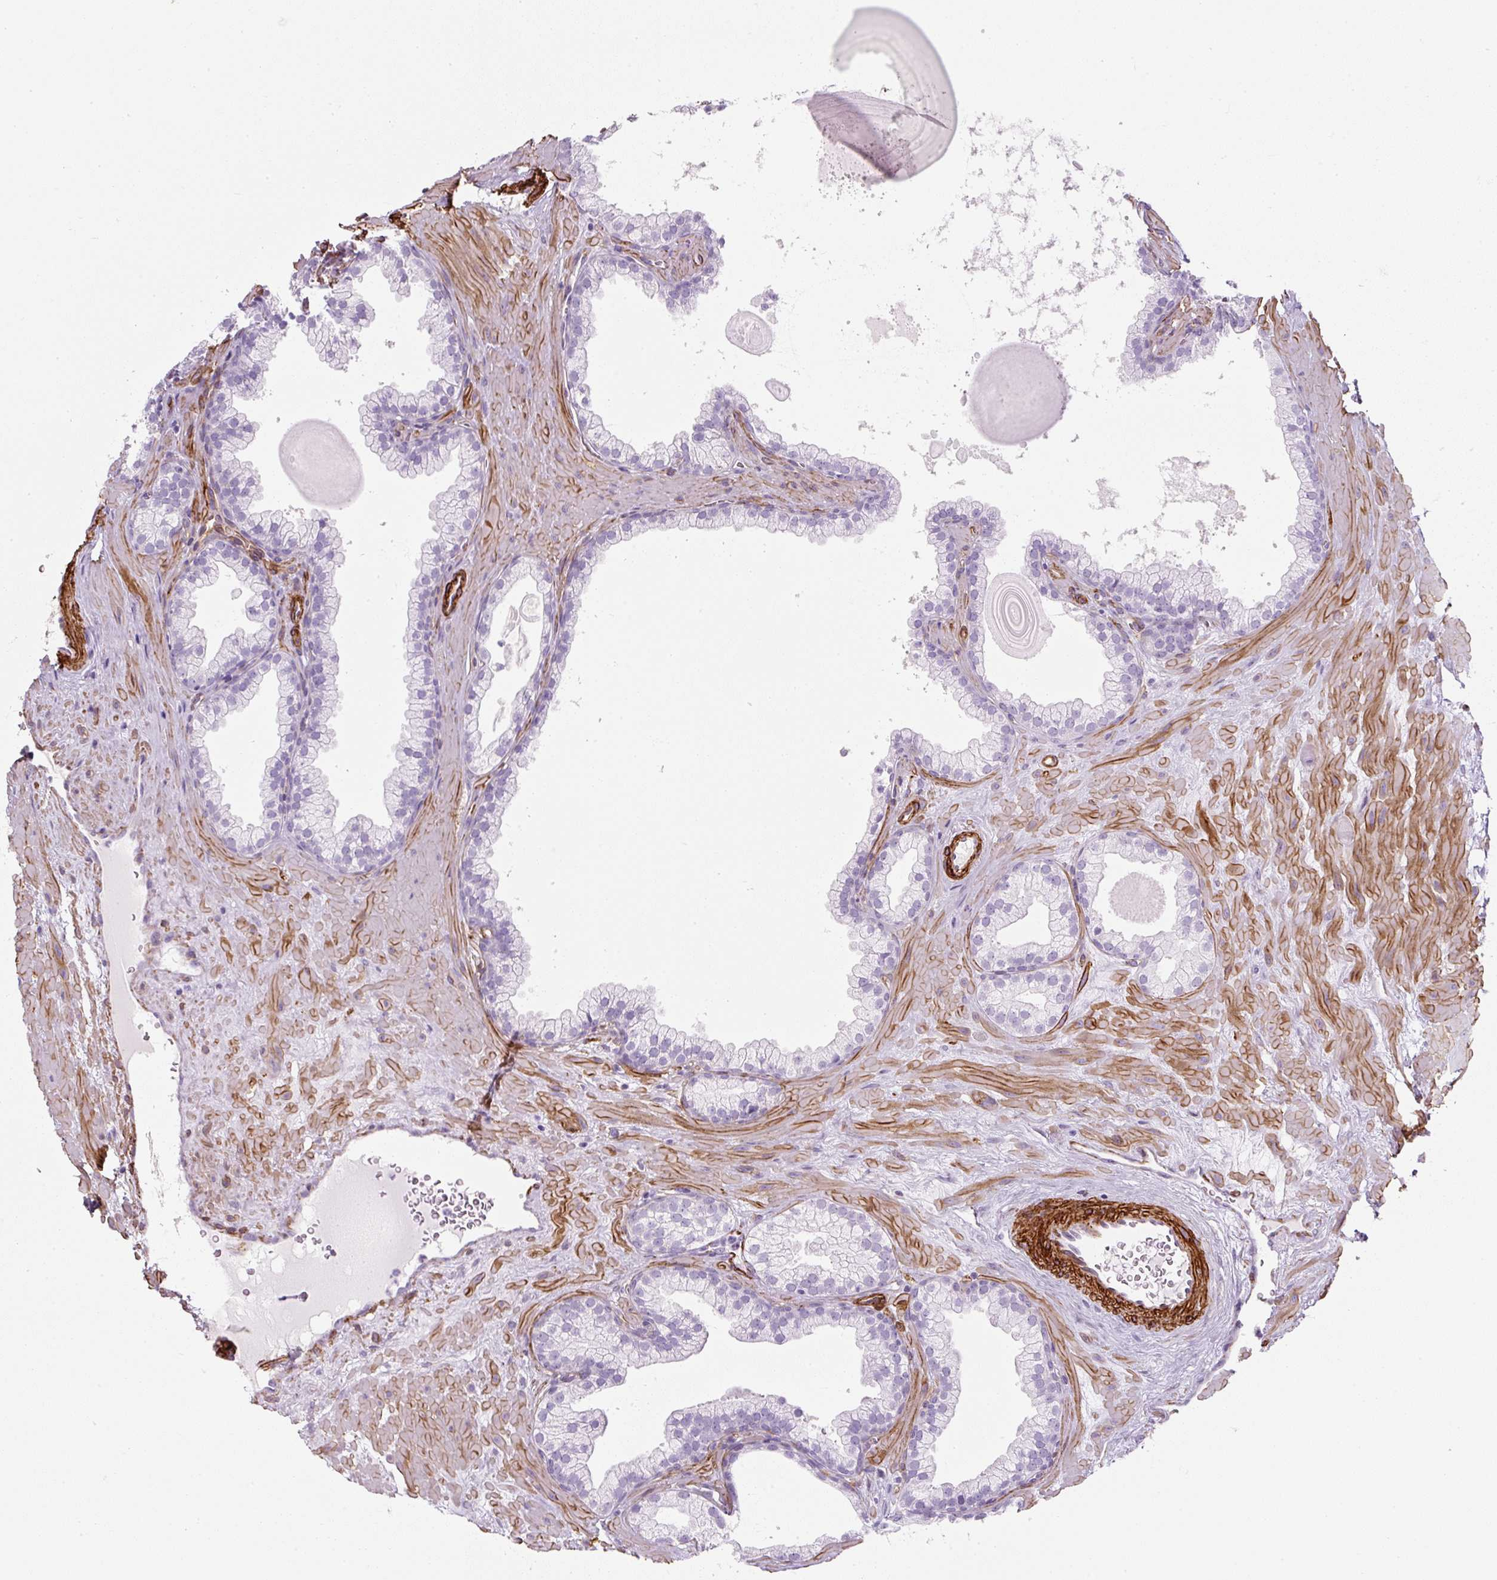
{"staining": {"intensity": "negative", "quantity": "none", "location": "none"}, "tissue": "prostate", "cell_type": "Glandular cells", "image_type": "normal", "snomed": [{"axis": "morphology", "description": "Normal tissue, NOS"}, {"axis": "topography", "description": "Prostate"}, {"axis": "topography", "description": "Peripheral nerve tissue"}], "caption": "Immunohistochemistry (IHC) of unremarkable human prostate reveals no staining in glandular cells.", "gene": "CAVIN3", "patient": {"sex": "male", "age": 61}}